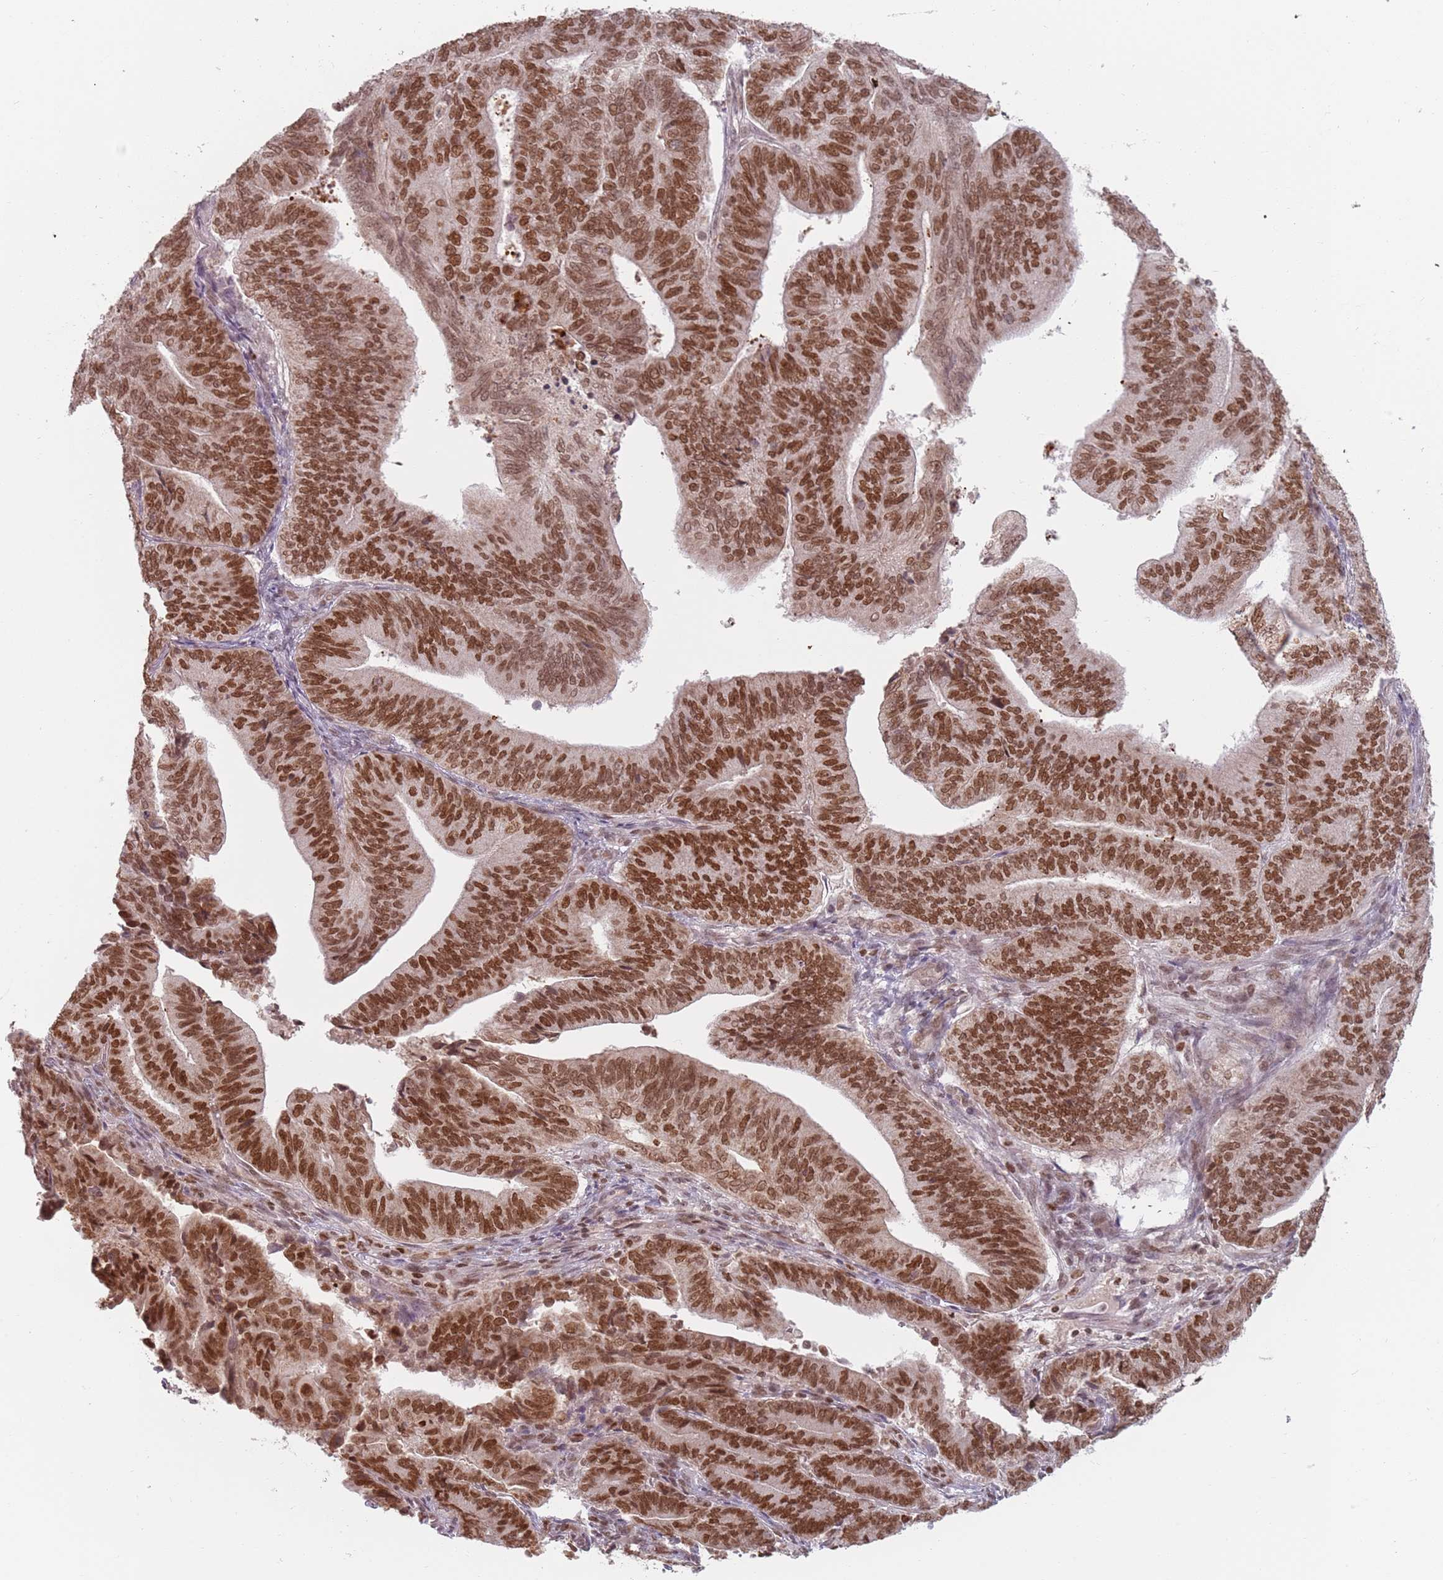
{"staining": {"intensity": "strong", "quantity": ">75%", "location": "nuclear"}, "tissue": "endometrial cancer", "cell_type": "Tumor cells", "image_type": "cancer", "snomed": [{"axis": "morphology", "description": "Adenocarcinoma, NOS"}, {"axis": "topography", "description": "Endometrium"}], "caption": "Brown immunohistochemical staining in human adenocarcinoma (endometrial) reveals strong nuclear positivity in about >75% of tumor cells. (IHC, brightfield microscopy, high magnification).", "gene": "NUP50", "patient": {"sex": "female", "age": 70}}